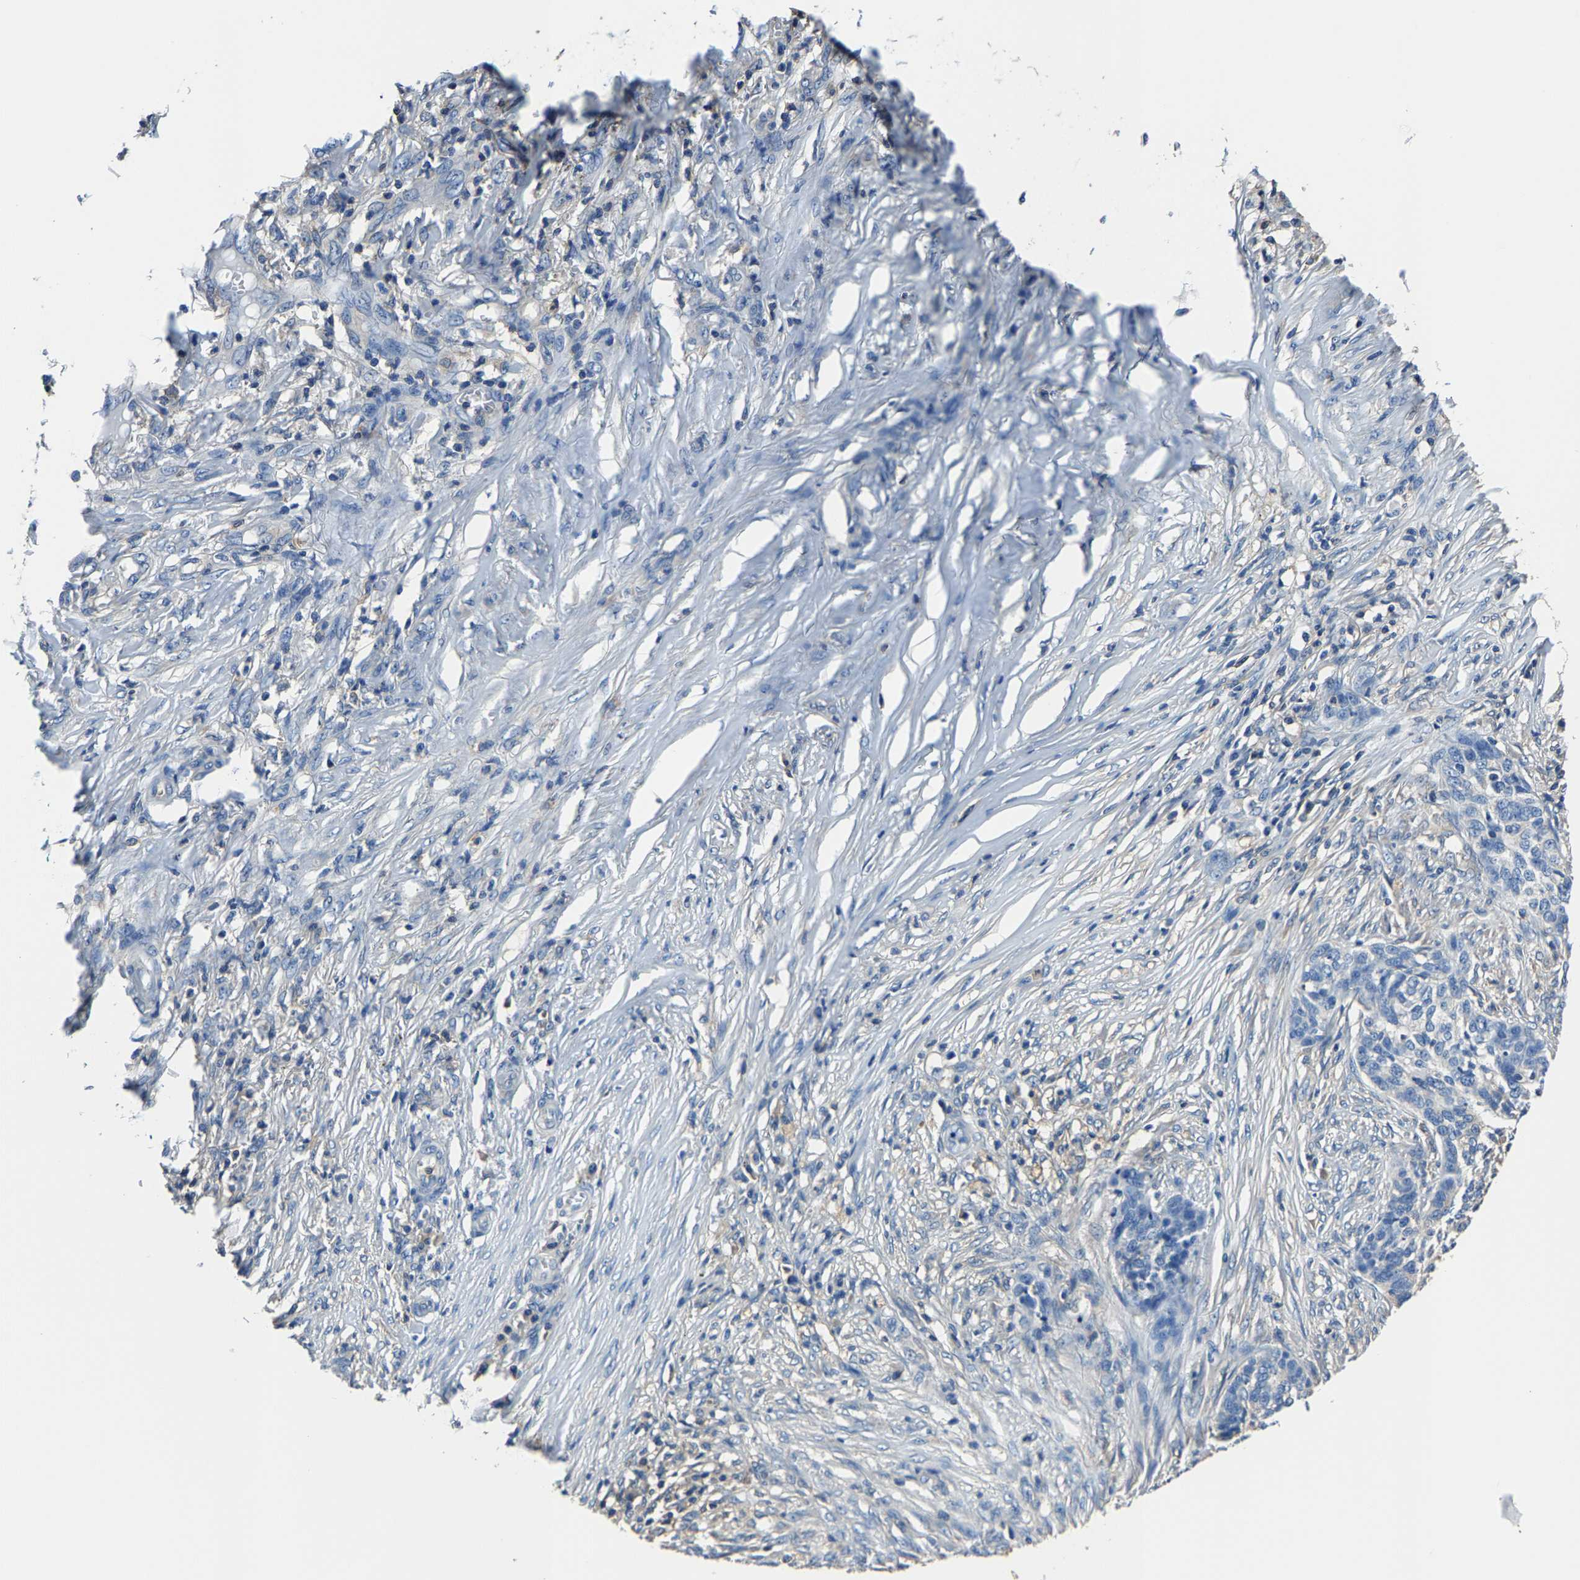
{"staining": {"intensity": "weak", "quantity": "<25%", "location": "cytoplasmic/membranous"}, "tissue": "skin cancer", "cell_type": "Tumor cells", "image_type": "cancer", "snomed": [{"axis": "morphology", "description": "Basal cell carcinoma"}, {"axis": "topography", "description": "Skin"}], "caption": "Tumor cells are negative for protein expression in human basal cell carcinoma (skin). Nuclei are stained in blue.", "gene": "ALDOB", "patient": {"sex": "male", "age": 85}}